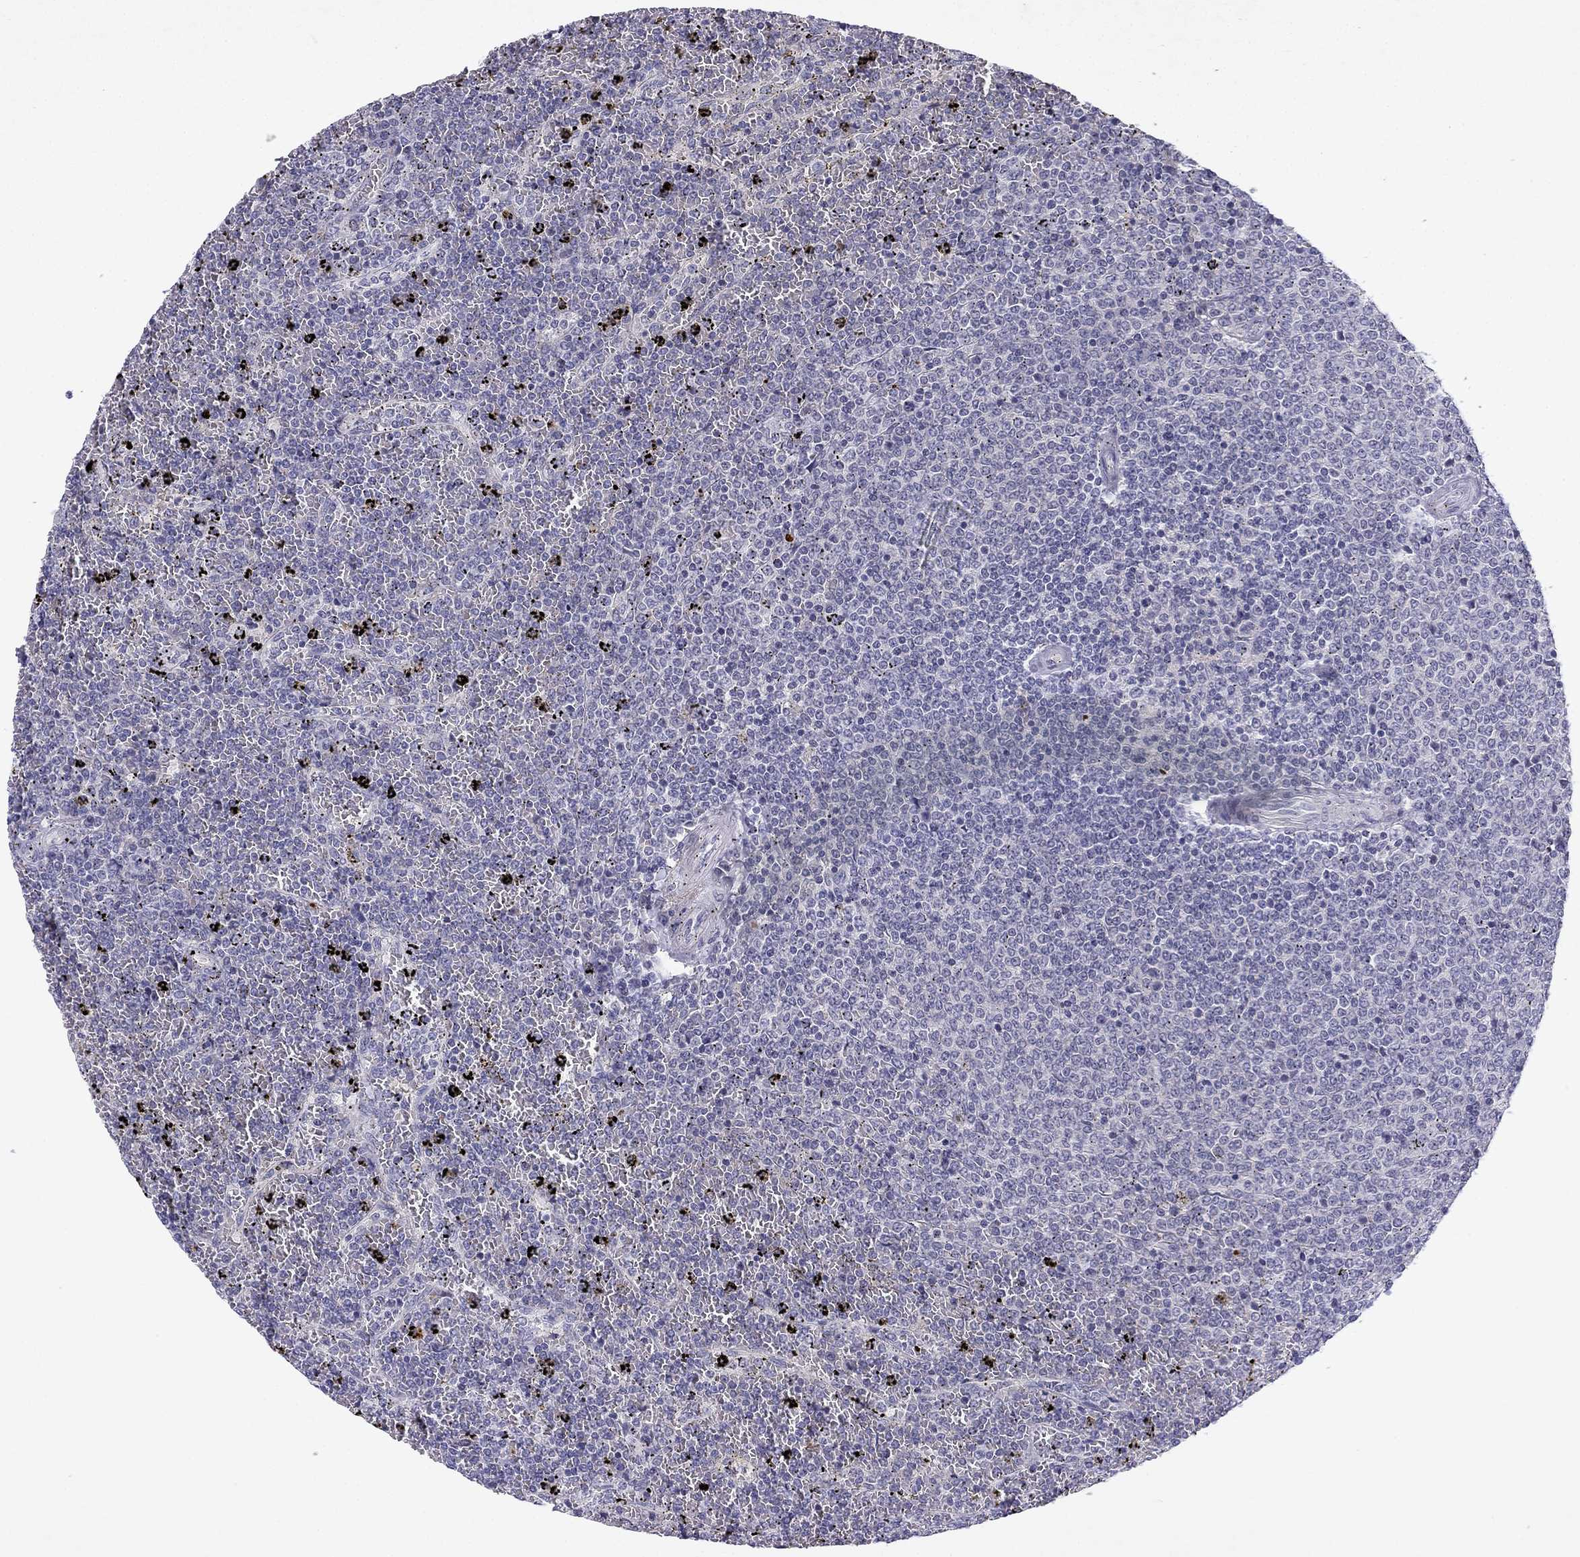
{"staining": {"intensity": "negative", "quantity": "none", "location": "none"}, "tissue": "lymphoma", "cell_type": "Tumor cells", "image_type": "cancer", "snomed": [{"axis": "morphology", "description": "Malignant lymphoma, non-Hodgkin's type, Low grade"}, {"axis": "topography", "description": "Spleen"}], "caption": "Tumor cells show no significant protein positivity in lymphoma. (Stains: DAB (3,3'-diaminobenzidine) immunohistochemistry with hematoxylin counter stain, Microscopy: brightfield microscopy at high magnification).", "gene": "SLC6A4", "patient": {"sex": "female", "age": 77}}